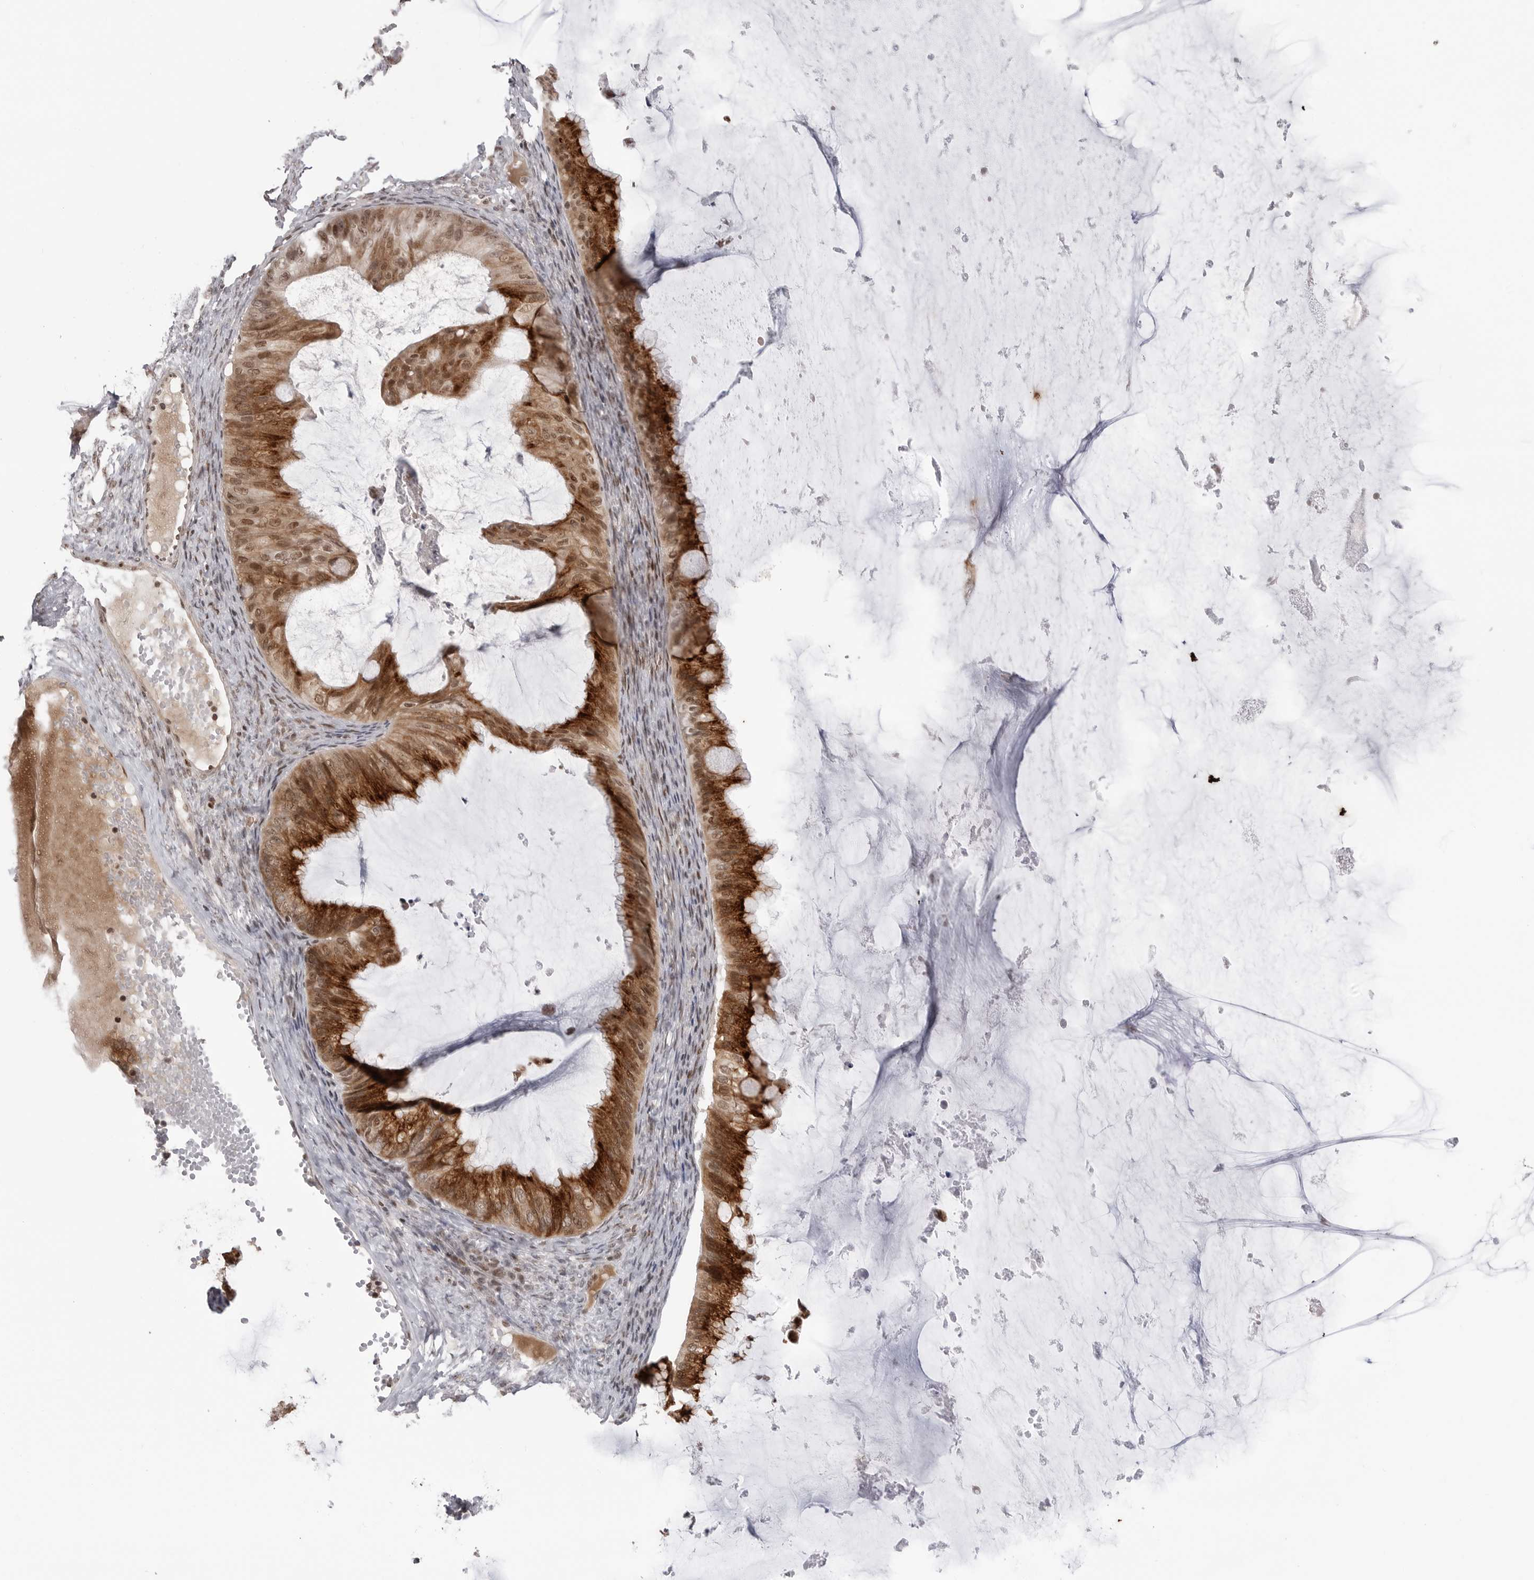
{"staining": {"intensity": "strong", "quantity": ">75%", "location": "cytoplasmic/membranous,nuclear"}, "tissue": "ovarian cancer", "cell_type": "Tumor cells", "image_type": "cancer", "snomed": [{"axis": "morphology", "description": "Cystadenocarcinoma, mucinous, NOS"}, {"axis": "topography", "description": "Ovary"}], "caption": "Ovarian cancer stained for a protein (brown) displays strong cytoplasmic/membranous and nuclear positive positivity in approximately >75% of tumor cells.", "gene": "TRIM66", "patient": {"sex": "female", "age": 61}}